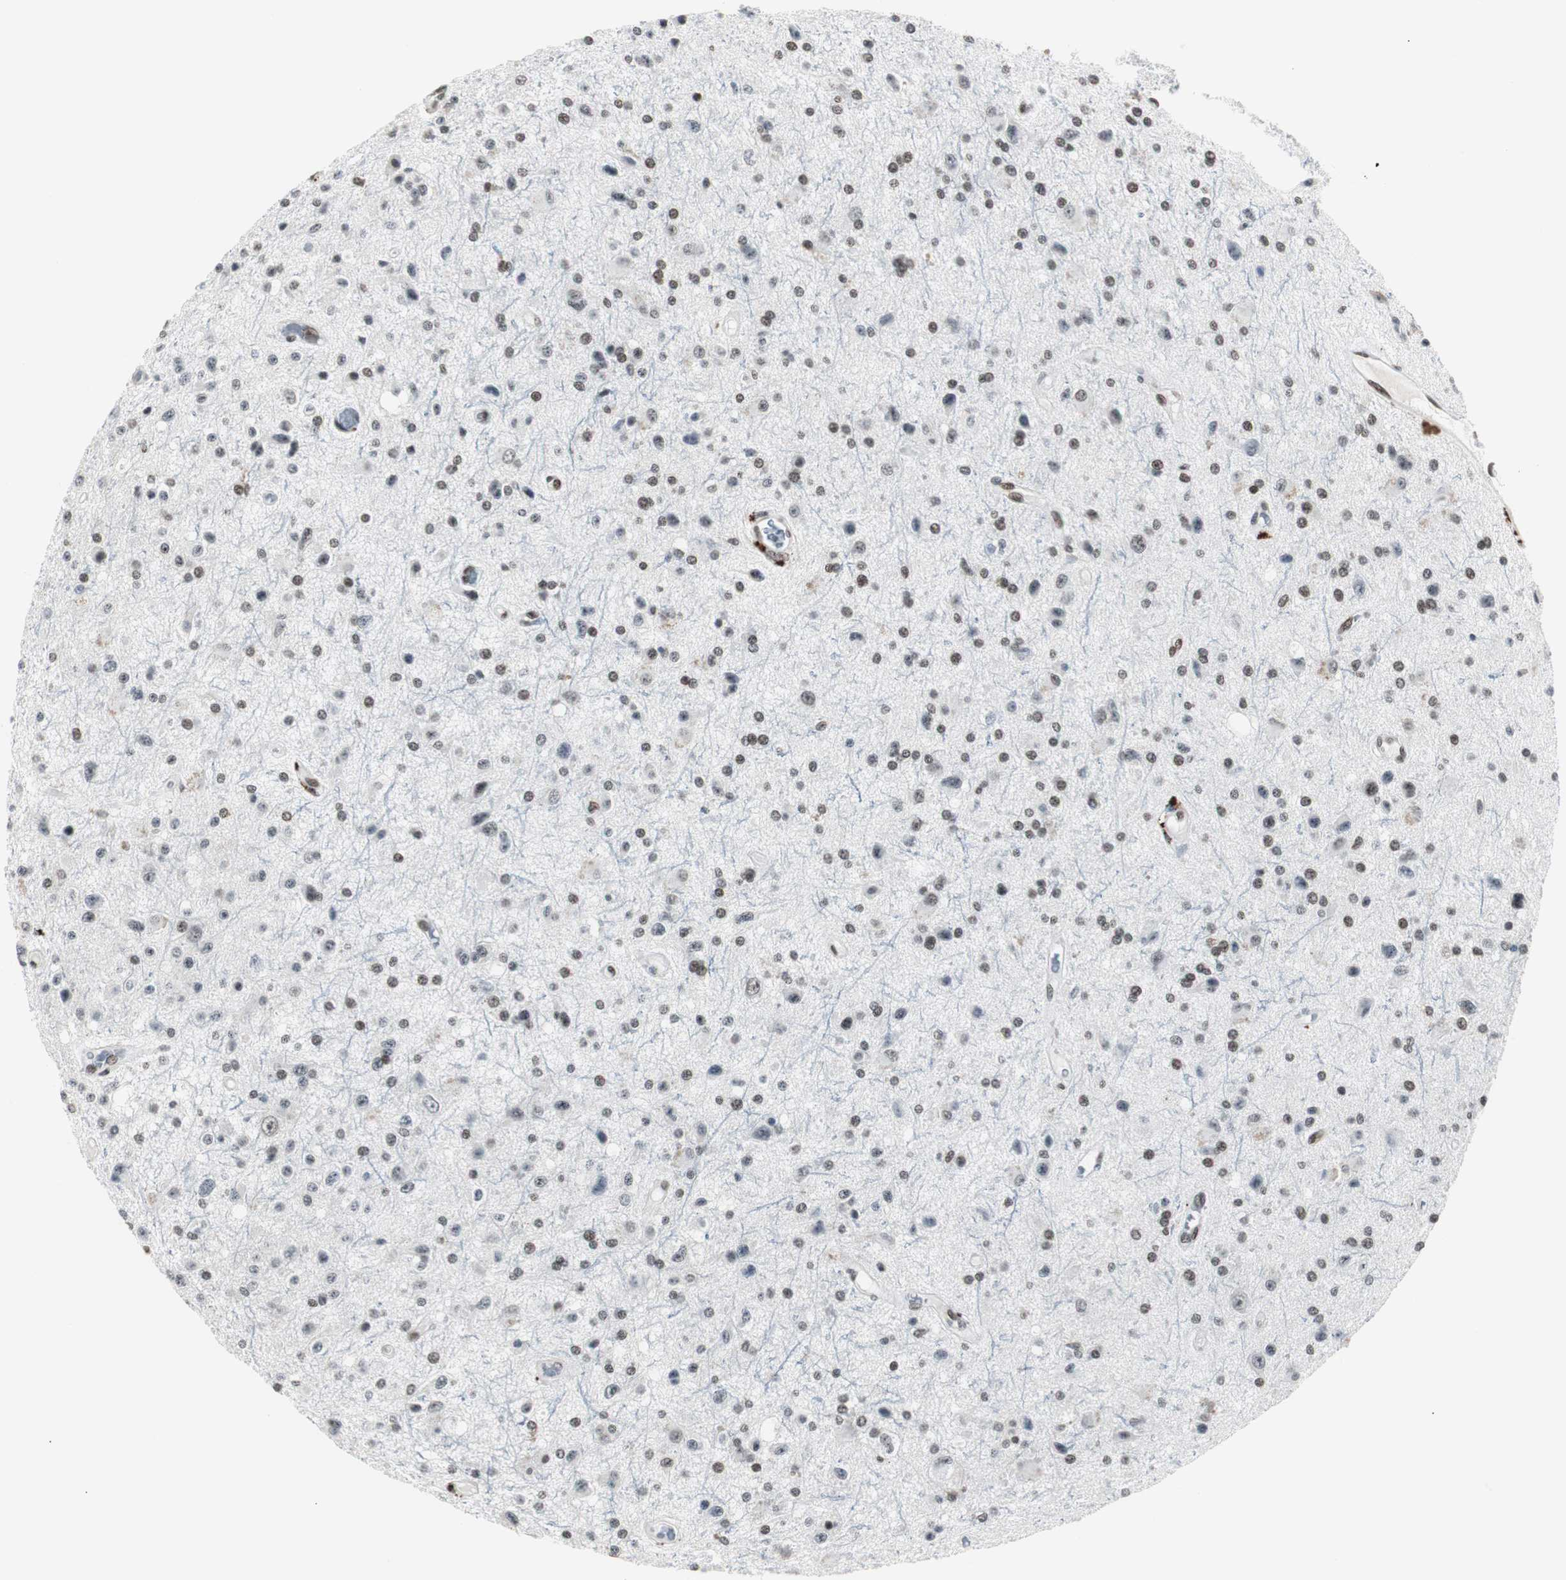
{"staining": {"intensity": "moderate", "quantity": ">75%", "location": "nuclear"}, "tissue": "glioma", "cell_type": "Tumor cells", "image_type": "cancer", "snomed": [{"axis": "morphology", "description": "Glioma, malignant, Low grade"}, {"axis": "topography", "description": "Brain"}], "caption": "The image exhibits immunohistochemical staining of glioma. There is moderate nuclear positivity is appreciated in about >75% of tumor cells.", "gene": "XRCC1", "patient": {"sex": "male", "age": 58}}